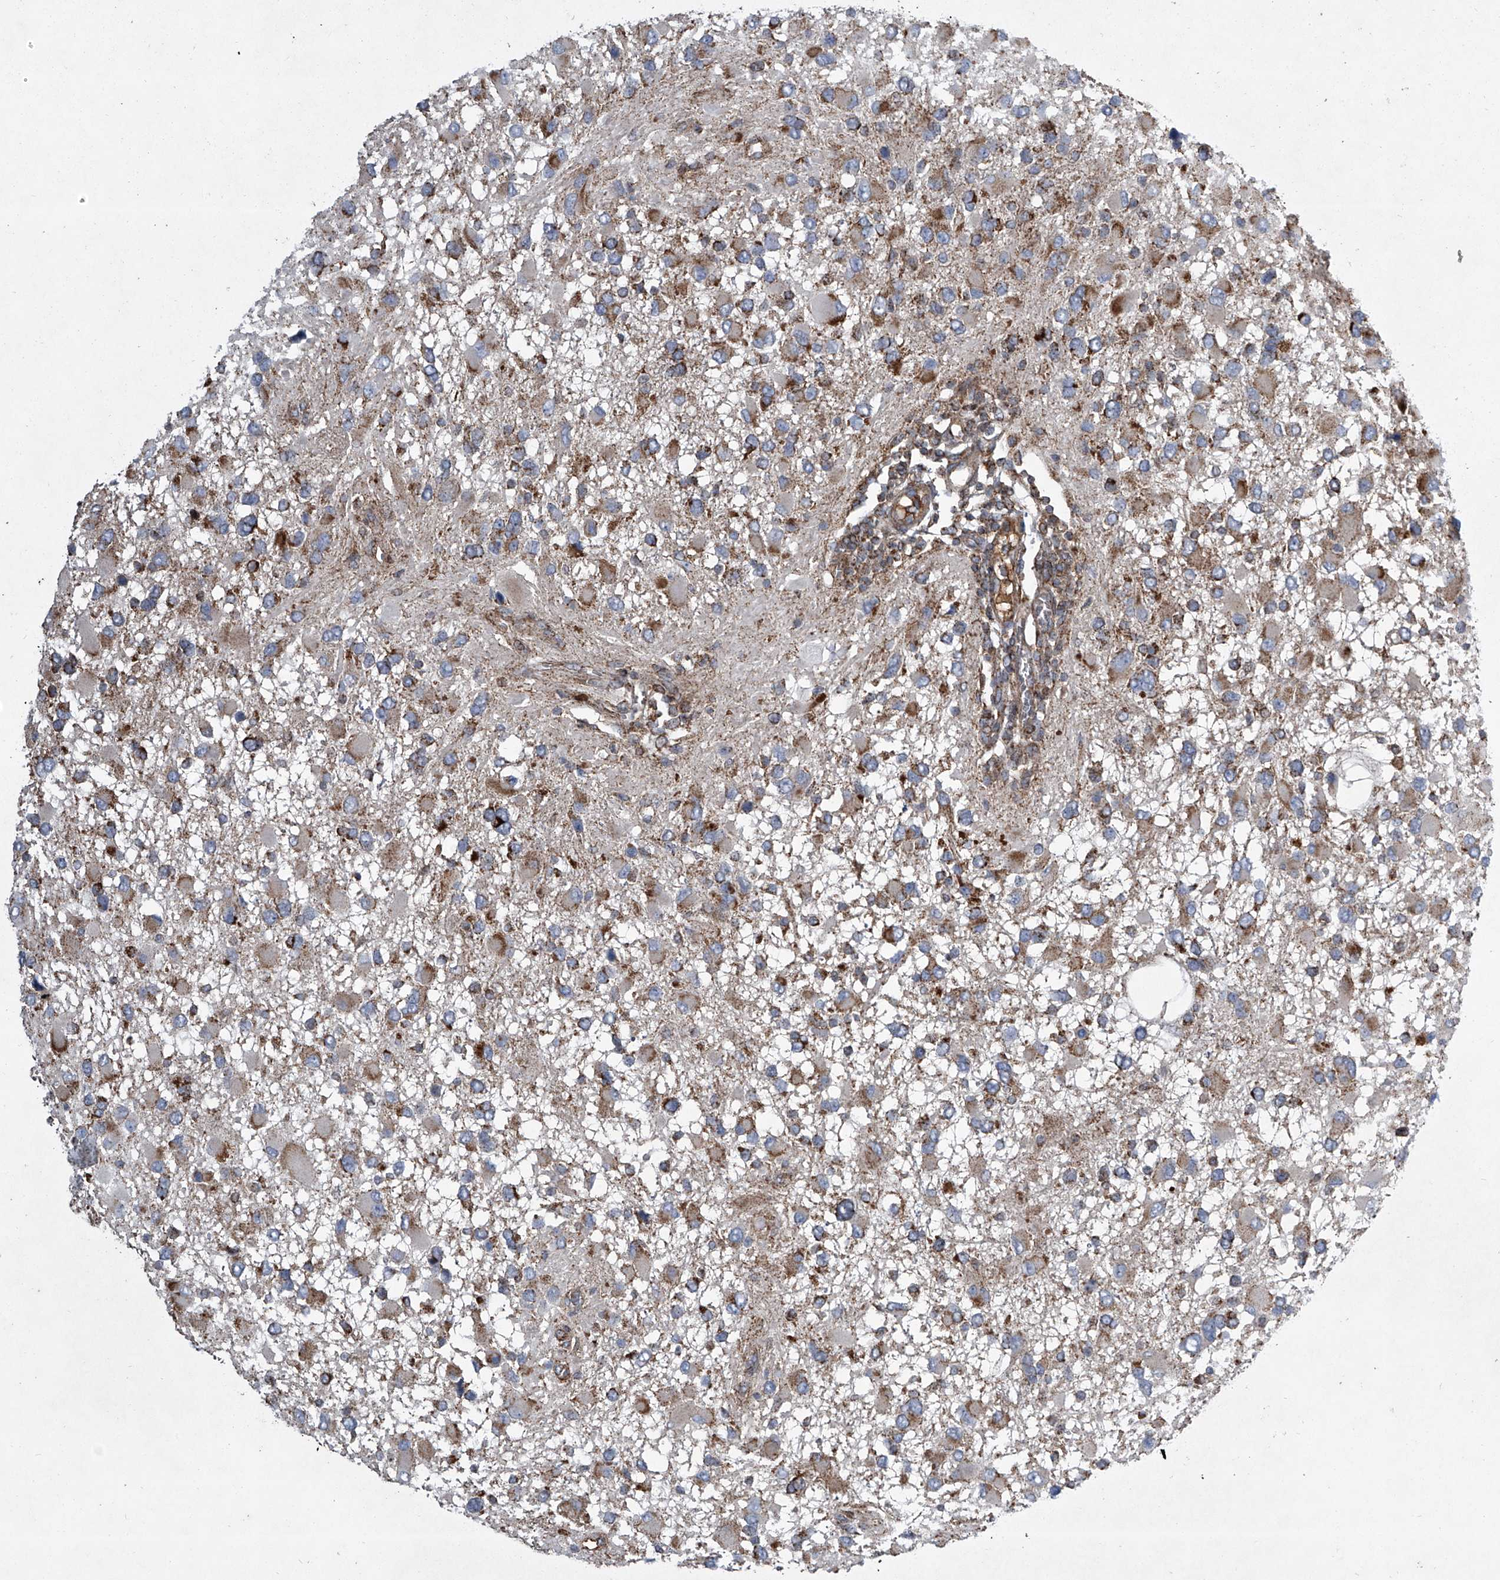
{"staining": {"intensity": "moderate", "quantity": "25%-75%", "location": "cytoplasmic/membranous"}, "tissue": "glioma", "cell_type": "Tumor cells", "image_type": "cancer", "snomed": [{"axis": "morphology", "description": "Glioma, malignant, High grade"}, {"axis": "topography", "description": "Brain"}], "caption": "Protein analysis of glioma tissue demonstrates moderate cytoplasmic/membranous staining in approximately 25%-75% of tumor cells.", "gene": "STRADA", "patient": {"sex": "male", "age": 53}}